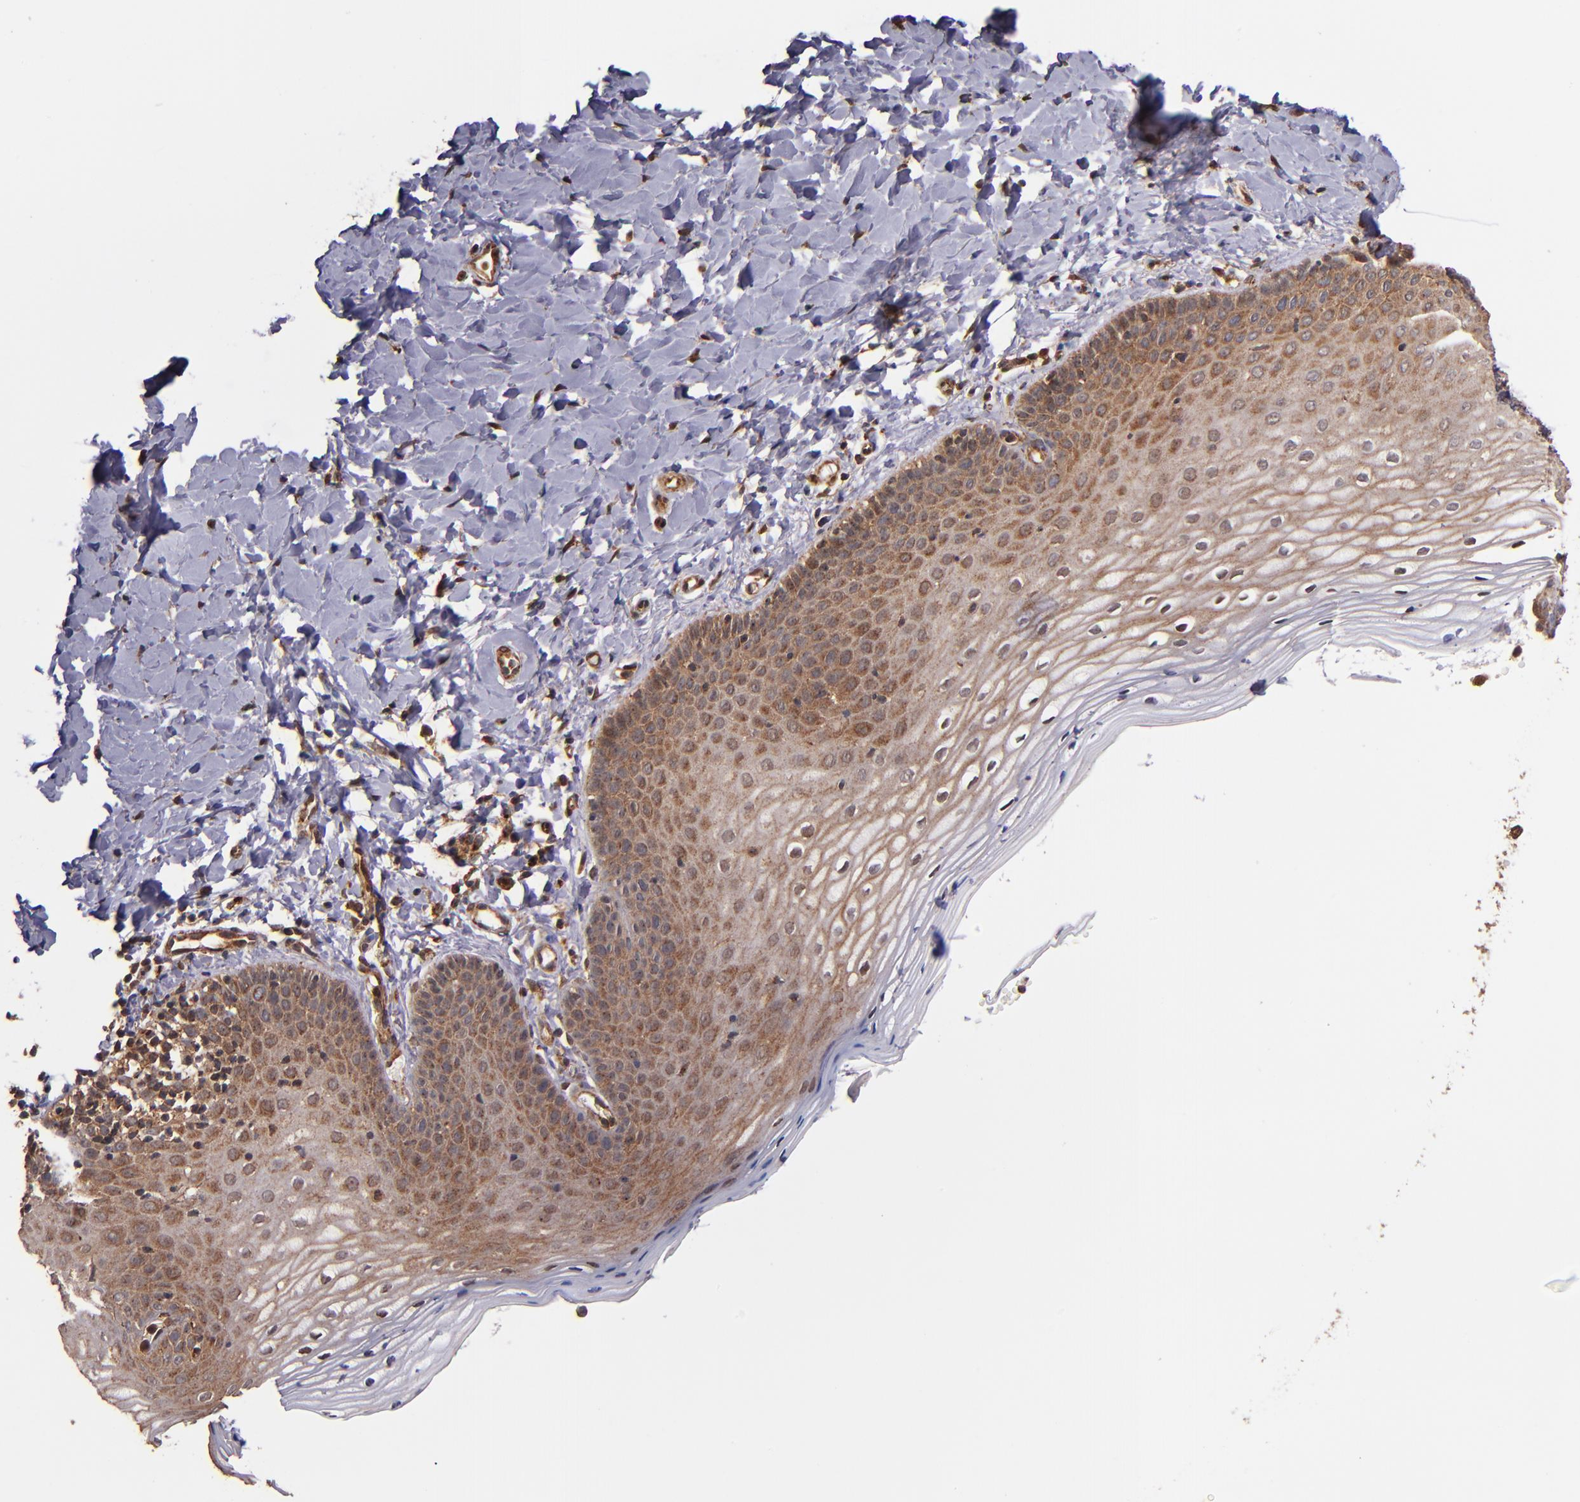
{"staining": {"intensity": "strong", "quantity": ">75%", "location": "cytoplasmic/membranous"}, "tissue": "vagina", "cell_type": "Squamous epithelial cells", "image_type": "normal", "snomed": [{"axis": "morphology", "description": "Normal tissue, NOS"}, {"axis": "topography", "description": "Vagina"}], "caption": "Immunohistochemistry (IHC) staining of normal vagina, which exhibits high levels of strong cytoplasmic/membranous positivity in about >75% of squamous epithelial cells indicating strong cytoplasmic/membranous protein expression. The staining was performed using DAB (3,3'-diaminobenzidine) (brown) for protein detection and nuclei were counterstained in hematoxylin (blue).", "gene": "STX8", "patient": {"sex": "female", "age": 55}}